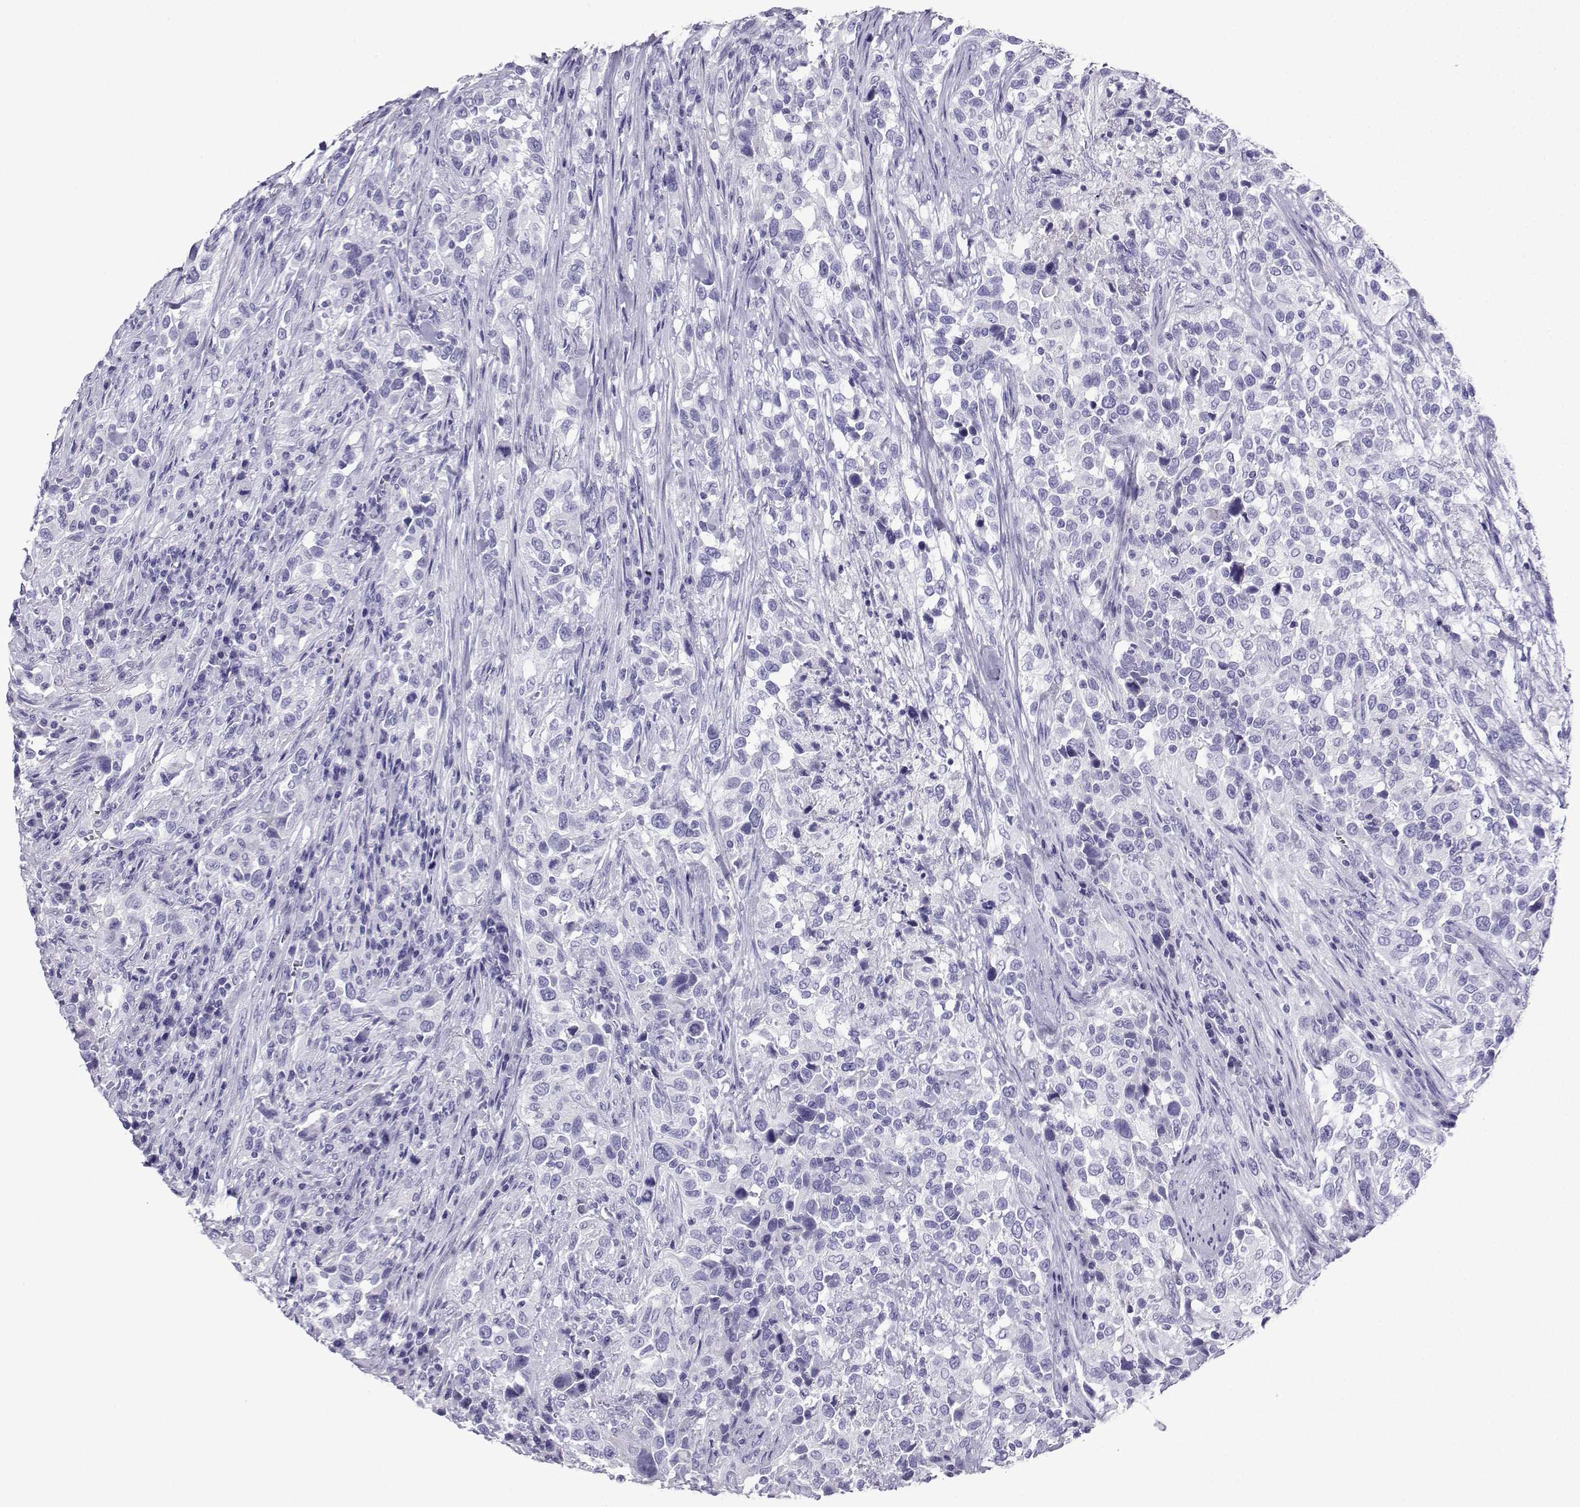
{"staining": {"intensity": "negative", "quantity": "none", "location": "none"}, "tissue": "urothelial cancer", "cell_type": "Tumor cells", "image_type": "cancer", "snomed": [{"axis": "morphology", "description": "Urothelial carcinoma, NOS"}, {"axis": "morphology", "description": "Urothelial carcinoma, High grade"}, {"axis": "topography", "description": "Urinary bladder"}], "caption": "This is a image of immunohistochemistry staining of urothelial cancer, which shows no staining in tumor cells. (DAB IHC visualized using brightfield microscopy, high magnification).", "gene": "CD109", "patient": {"sex": "female", "age": 64}}